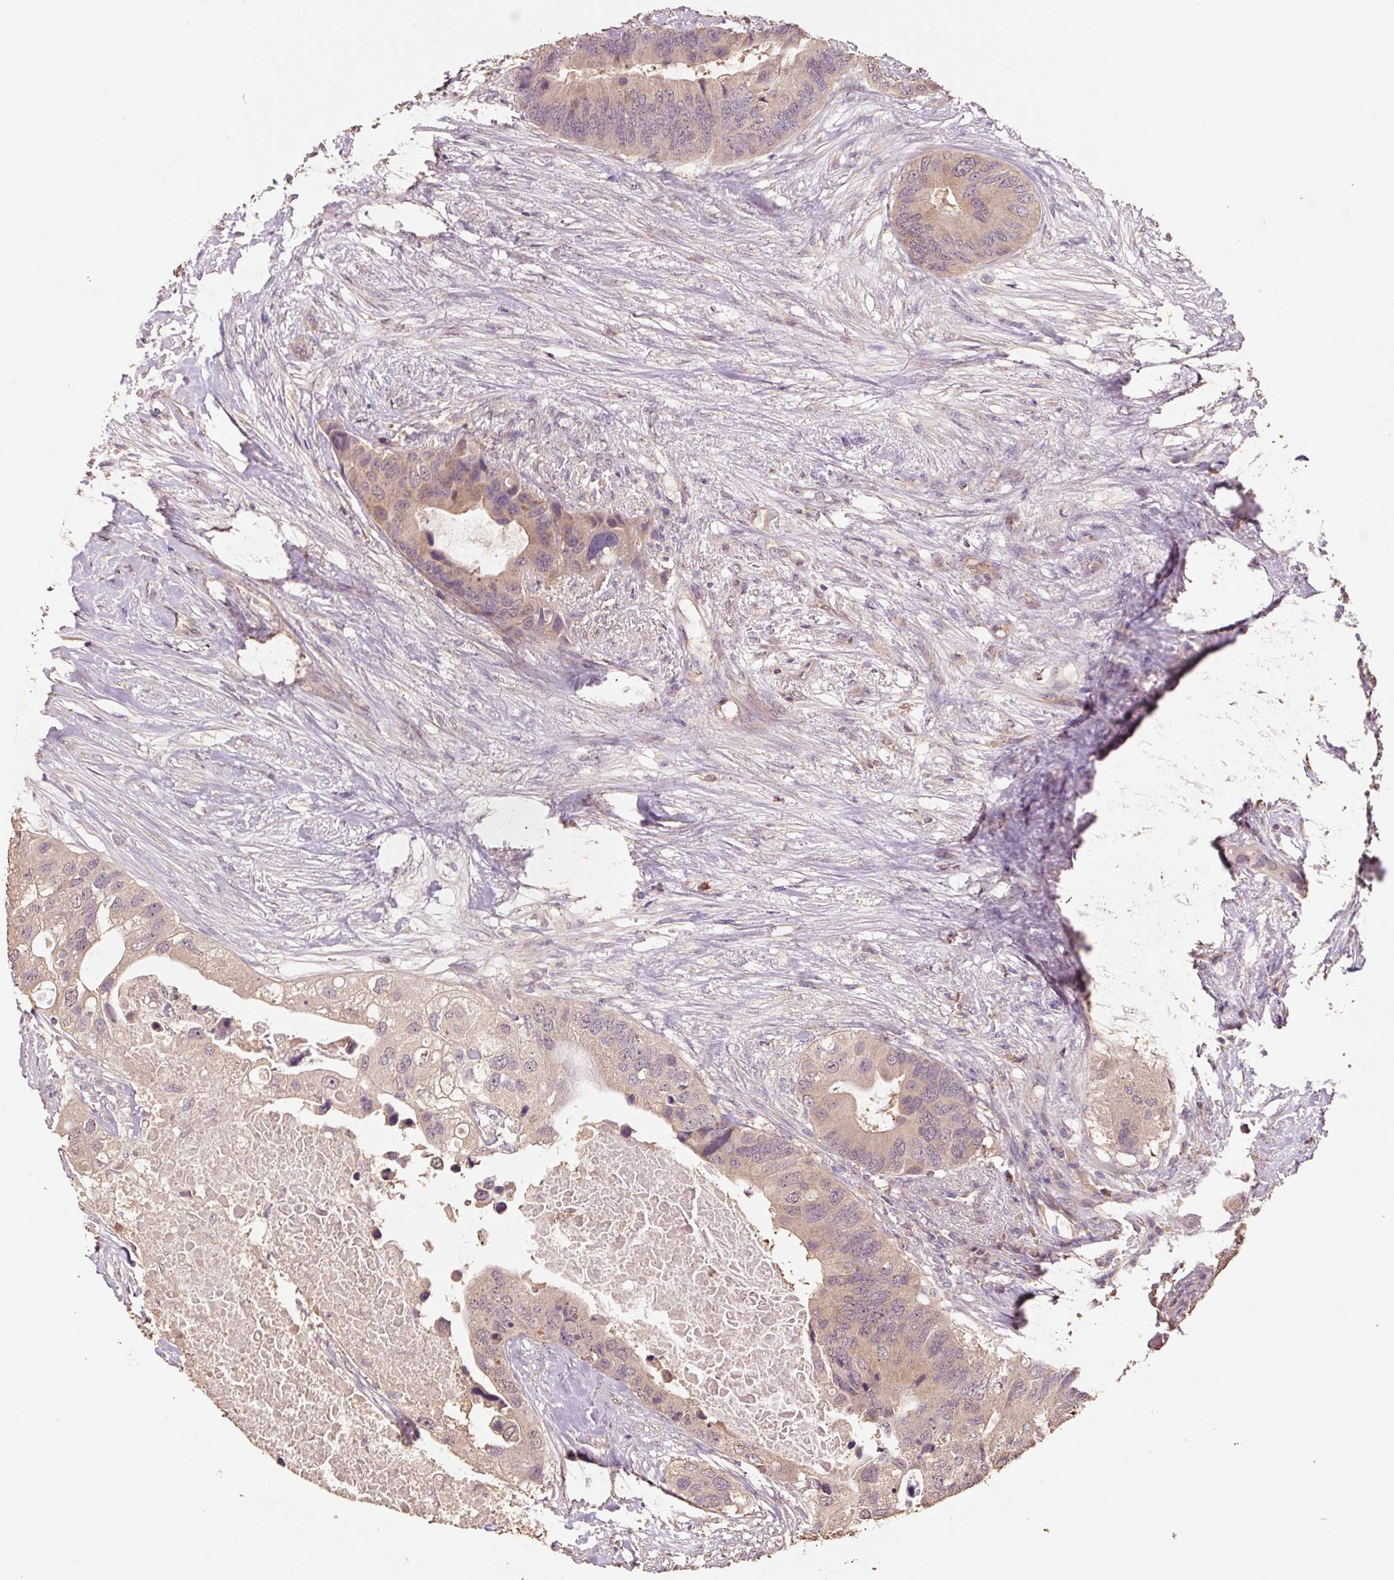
{"staining": {"intensity": "weak", "quantity": ">75%", "location": "cytoplasmic/membranous,nuclear"}, "tissue": "colorectal cancer", "cell_type": "Tumor cells", "image_type": "cancer", "snomed": [{"axis": "morphology", "description": "Adenocarcinoma, NOS"}, {"axis": "topography", "description": "Colon"}], "caption": "This is a photomicrograph of immunohistochemistry staining of colorectal cancer, which shows weak staining in the cytoplasmic/membranous and nuclear of tumor cells.", "gene": "HERC2", "patient": {"sex": "male", "age": 71}}